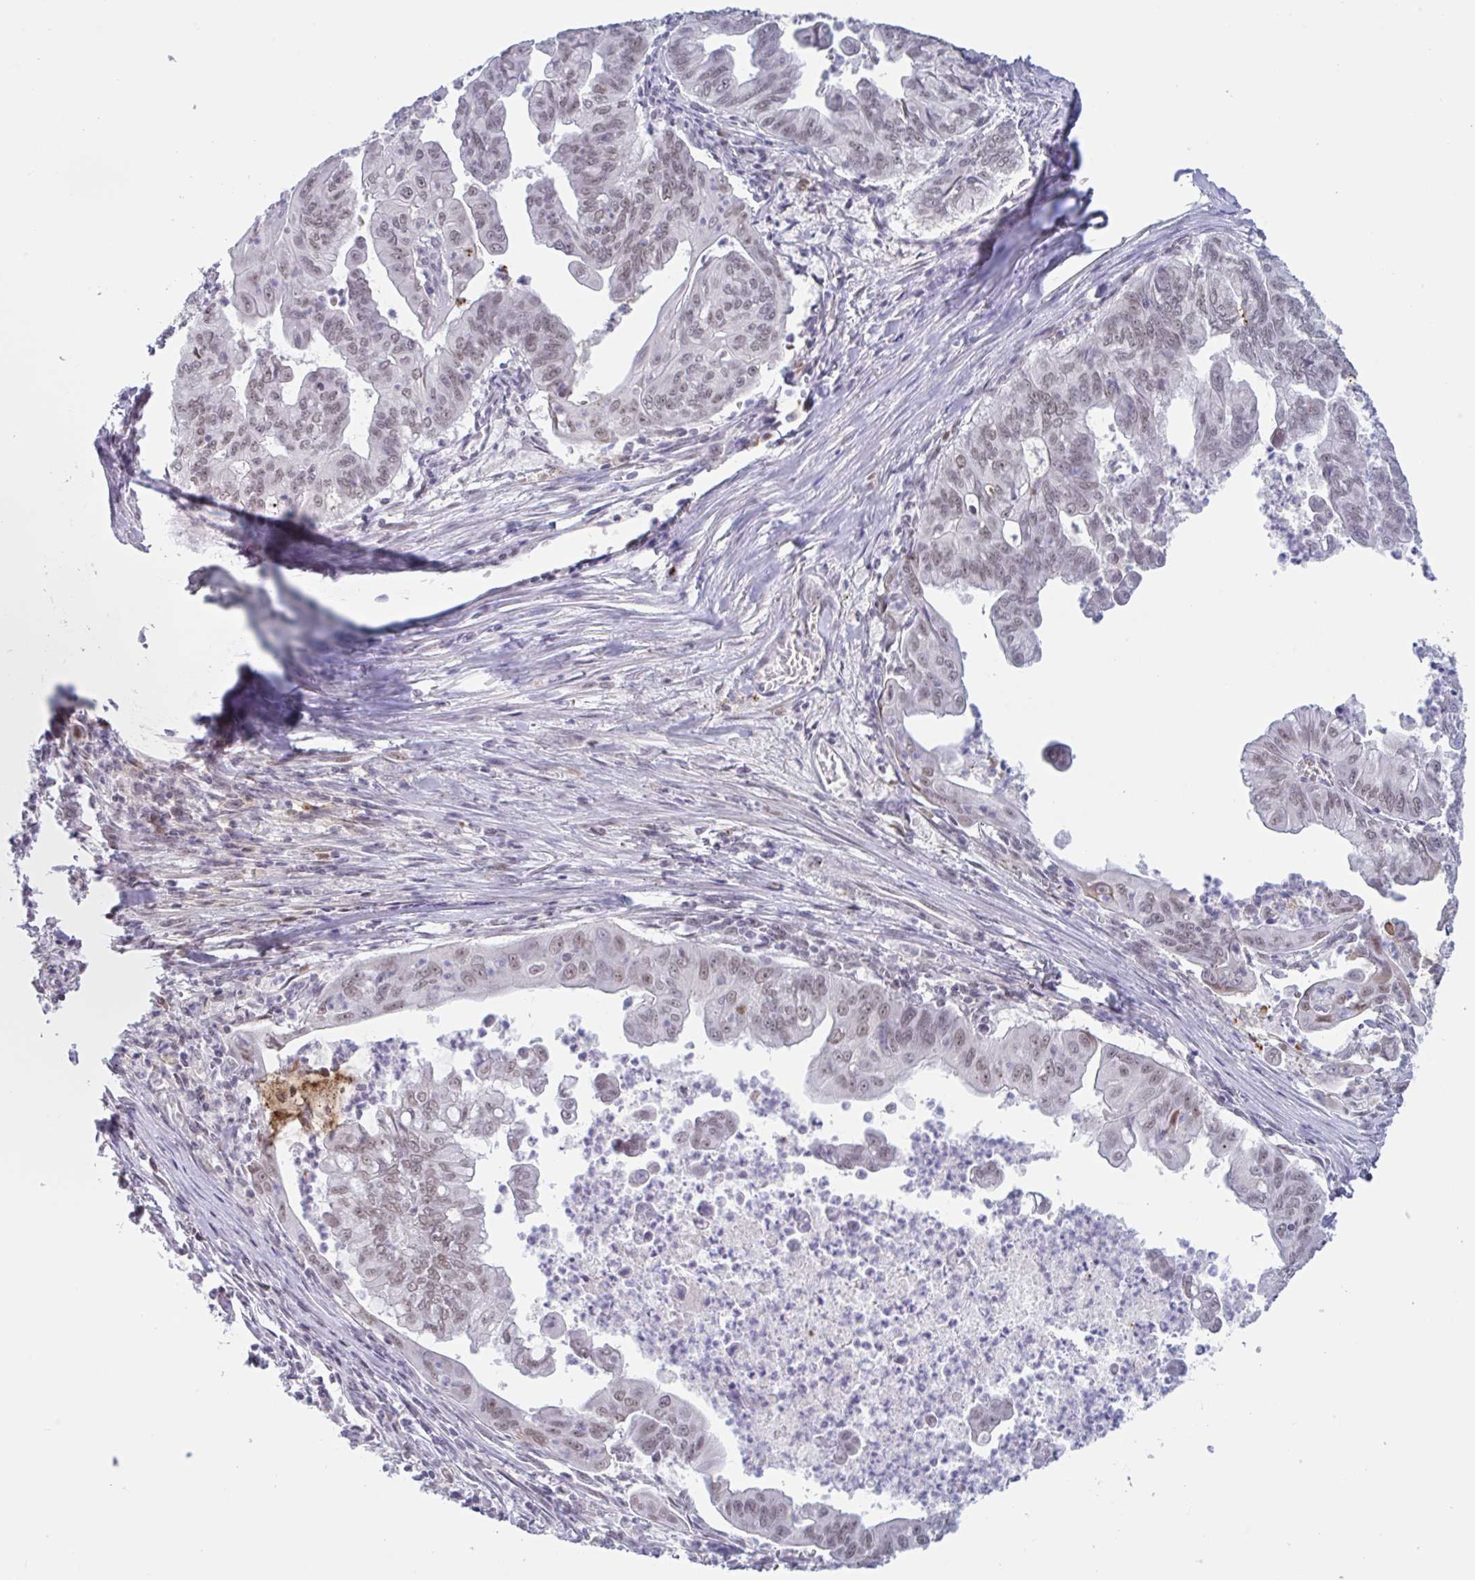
{"staining": {"intensity": "moderate", "quantity": "25%-75%", "location": "nuclear"}, "tissue": "stomach cancer", "cell_type": "Tumor cells", "image_type": "cancer", "snomed": [{"axis": "morphology", "description": "Adenocarcinoma, NOS"}, {"axis": "topography", "description": "Stomach, upper"}], "caption": "Immunohistochemistry histopathology image of adenocarcinoma (stomach) stained for a protein (brown), which demonstrates medium levels of moderate nuclear positivity in about 25%-75% of tumor cells.", "gene": "PLG", "patient": {"sex": "male", "age": 80}}